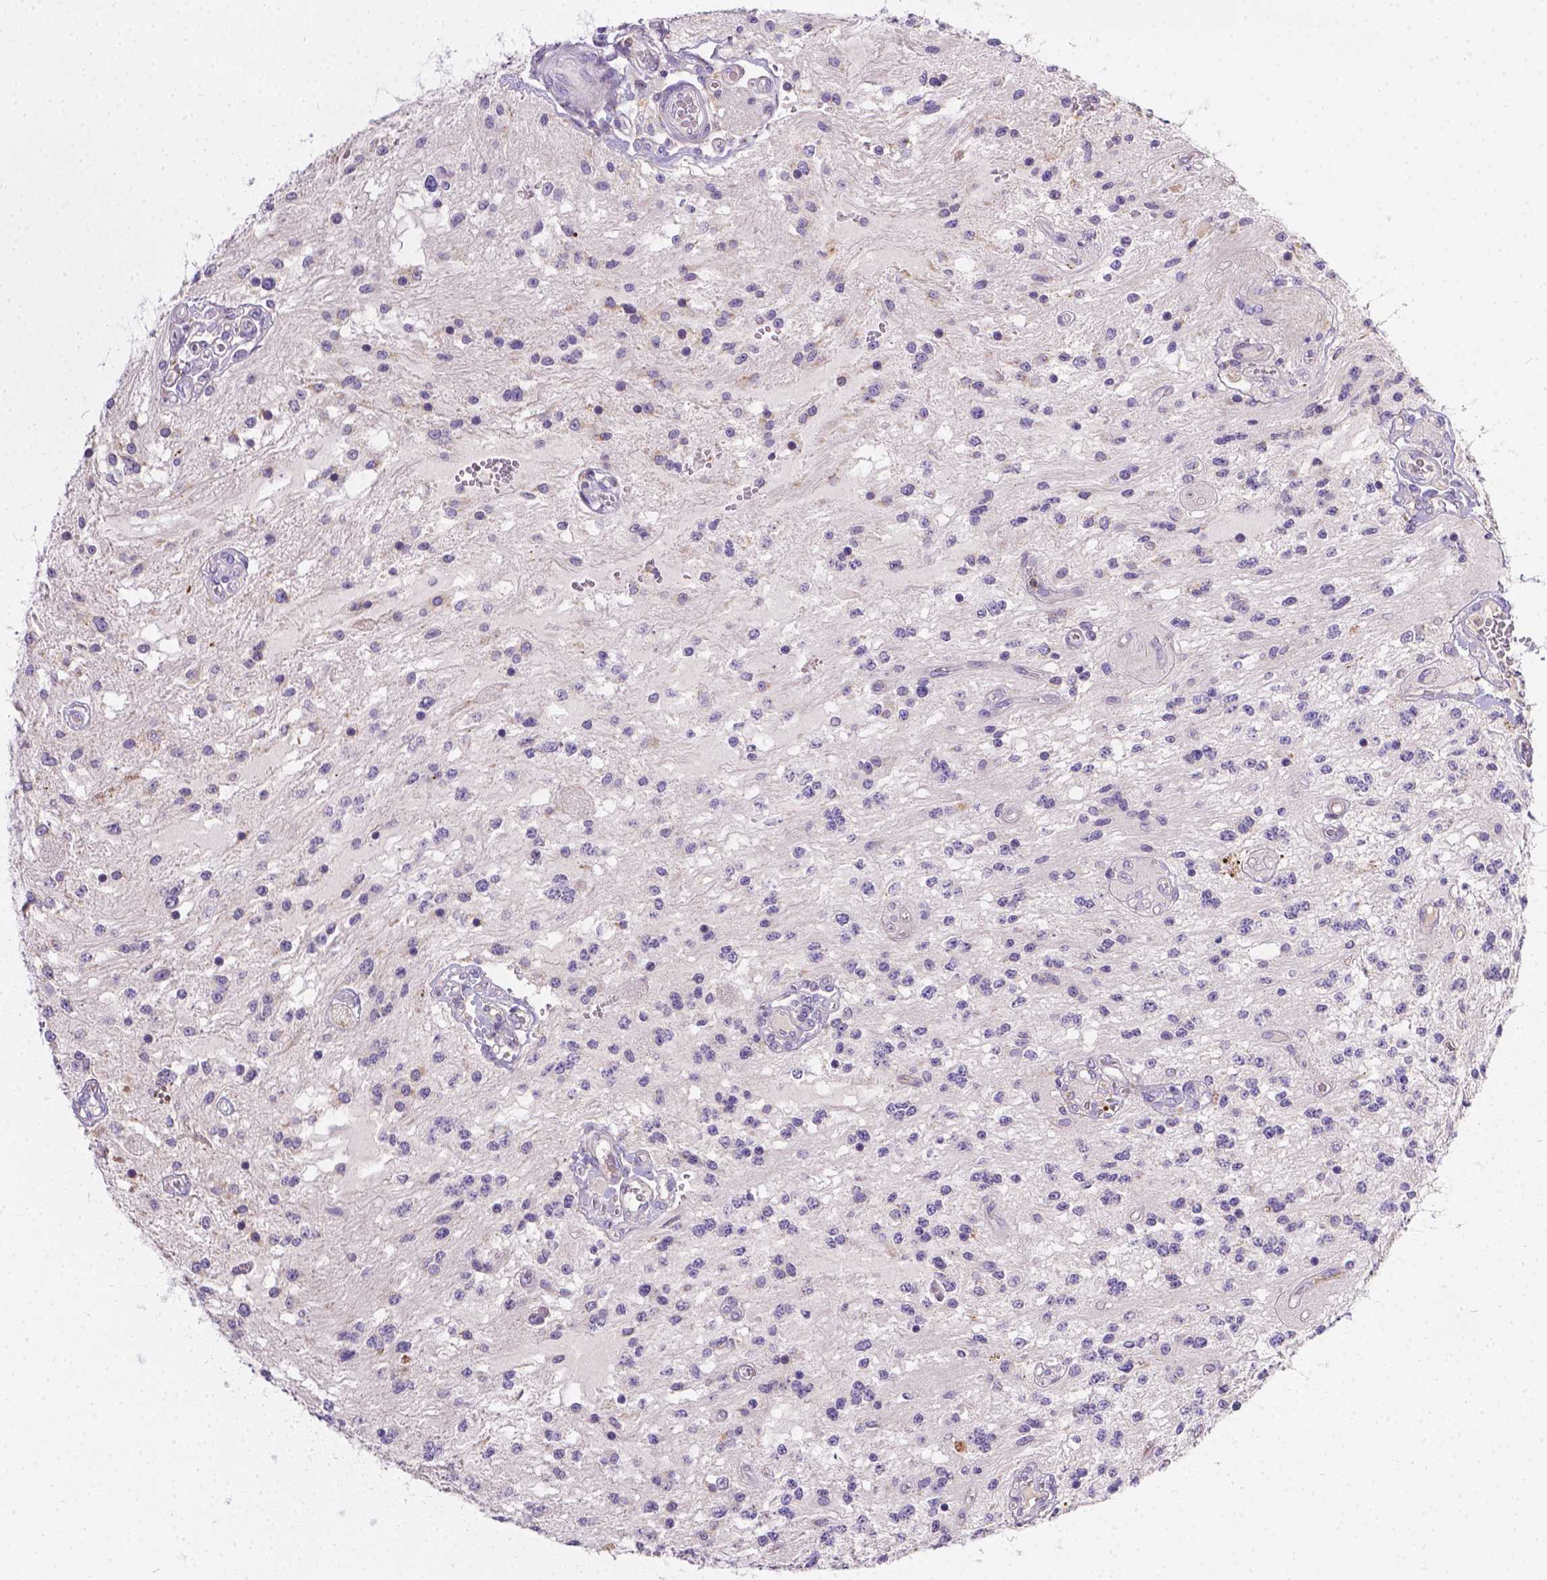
{"staining": {"intensity": "negative", "quantity": "none", "location": "none"}, "tissue": "glioma", "cell_type": "Tumor cells", "image_type": "cancer", "snomed": [{"axis": "morphology", "description": "Glioma, malignant, Low grade"}, {"axis": "topography", "description": "Cerebellum"}], "caption": "Protein analysis of glioma shows no significant staining in tumor cells.", "gene": "TM4SF18", "patient": {"sex": "female", "age": 14}}